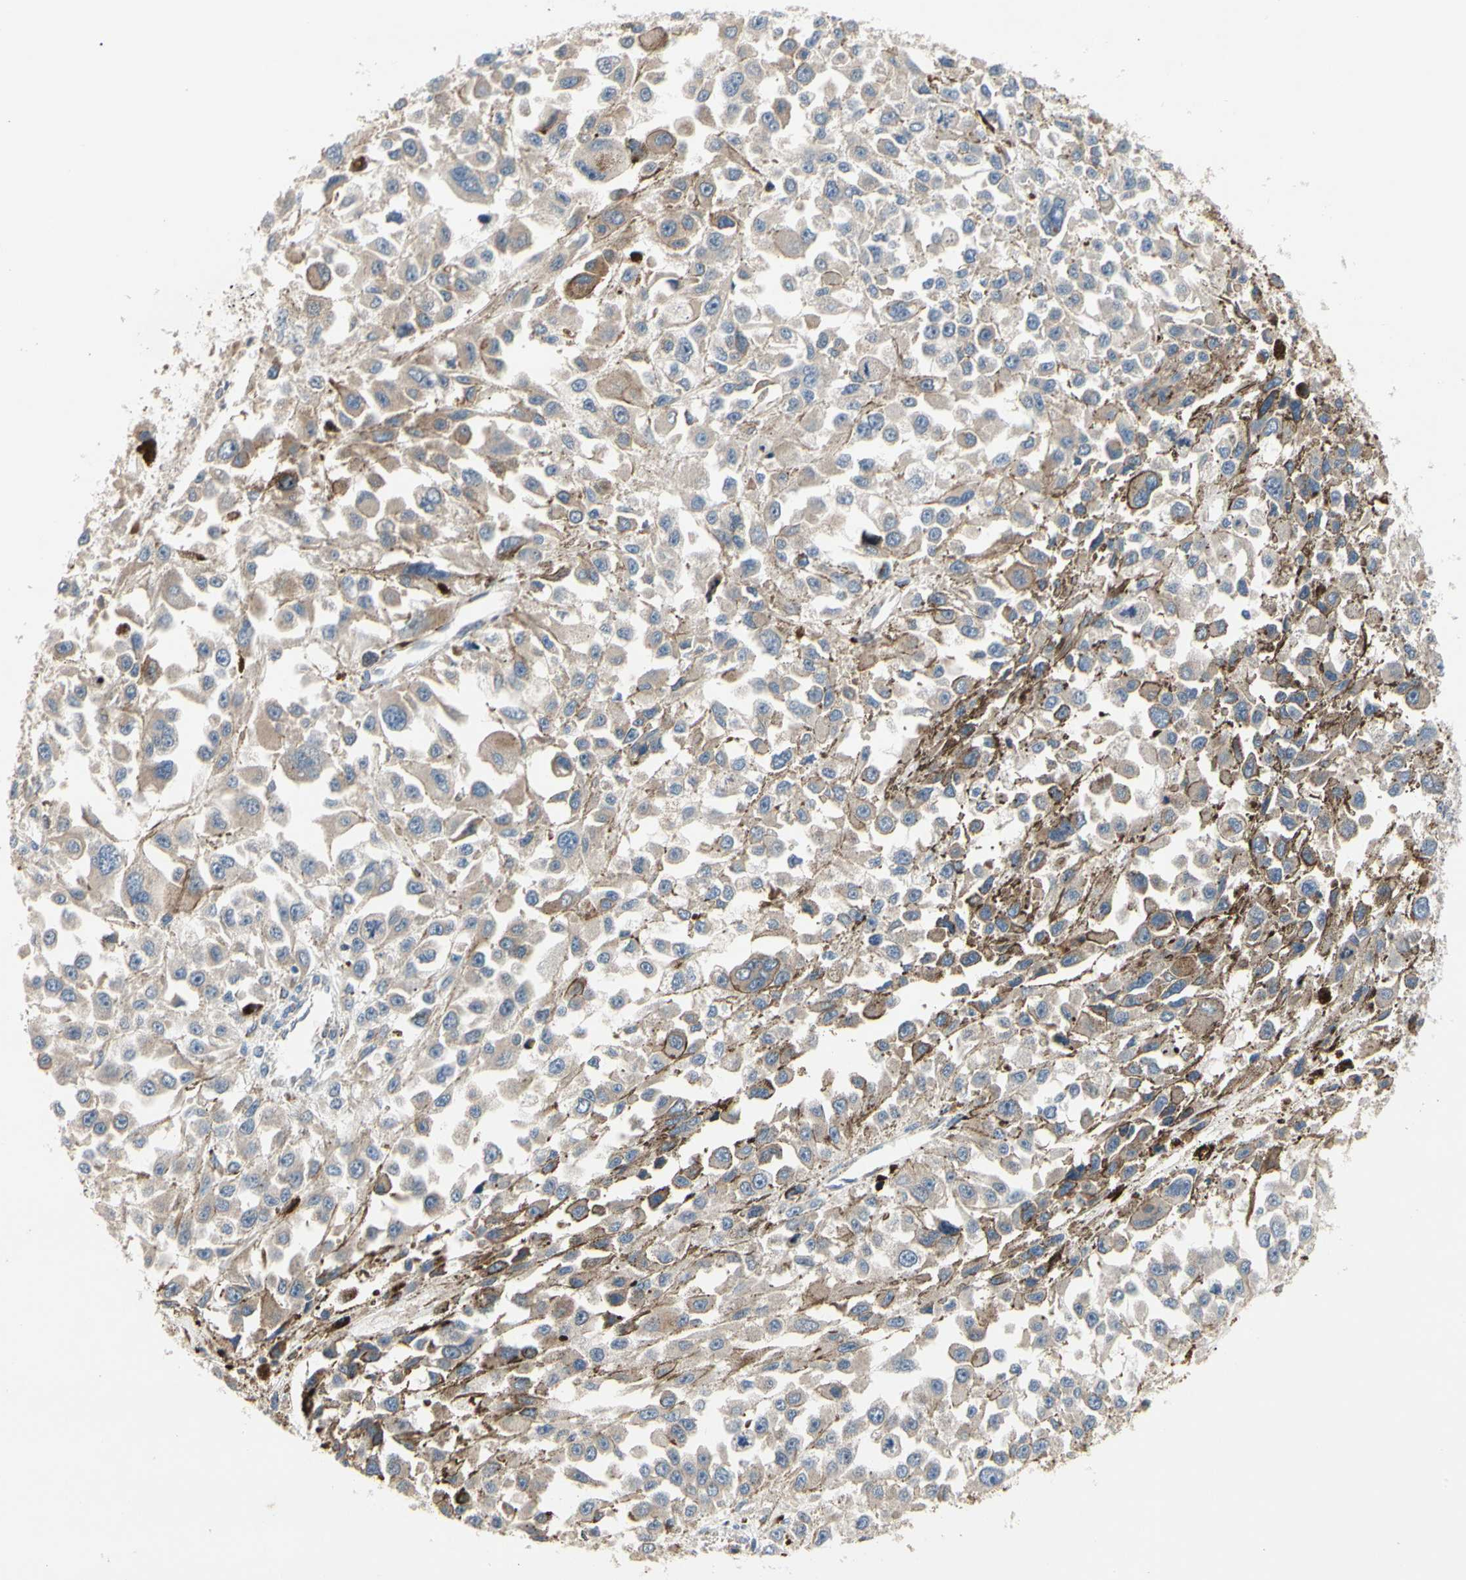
{"staining": {"intensity": "weak", "quantity": ">75%", "location": "cytoplasmic/membranous"}, "tissue": "melanoma", "cell_type": "Tumor cells", "image_type": "cancer", "snomed": [{"axis": "morphology", "description": "Malignant melanoma, Metastatic site"}, {"axis": "topography", "description": "Lymph node"}], "caption": "This is a histology image of immunohistochemistry (IHC) staining of malignant melanoma (metastatic site), which shows weak positivity in the cytoplasmic/membranous of tumor cells.", "gene": "MMEL1", "patient": {"sex": "male", "age": 59}}